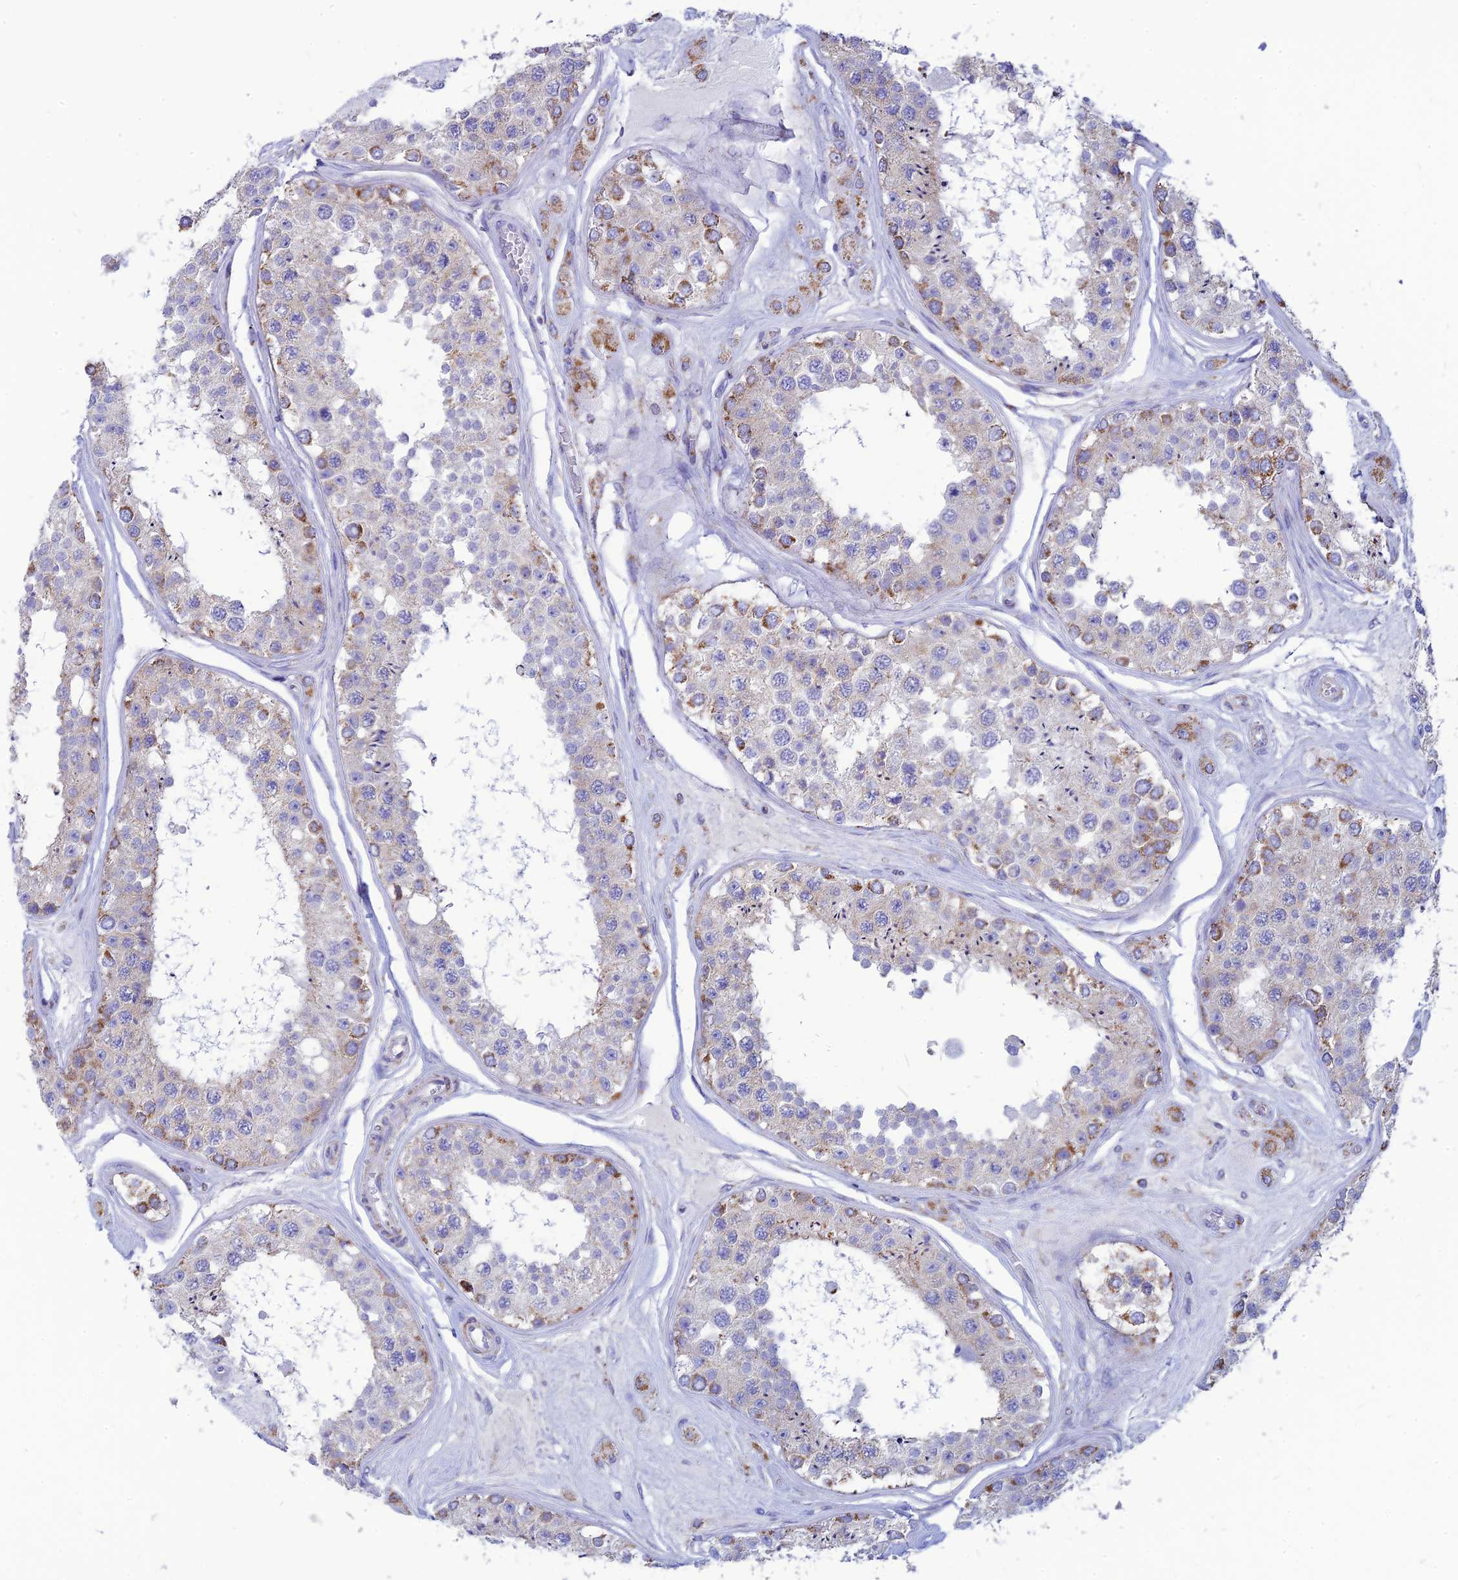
{"staining": {"intensity": "moderate", "quantity": "<25%", "location": "cytoplasmic/membranous"}, "tissue": "testis", "cell_type": "Cells in seminiferous ducts", "image_type": "normal", "snomed": [{"axis": "morphology", "description": "Normal tissue, NOS"}, {"axis": "topography", "description": "Testis"}], "caption": "Protein analysis of benign testis reveals moderate cytoplasmic/membranous positivity in about <25% of cells in seminiferous ducts.", "gene": "PACC1", "patient": {"sex": "male", "age": 25}}